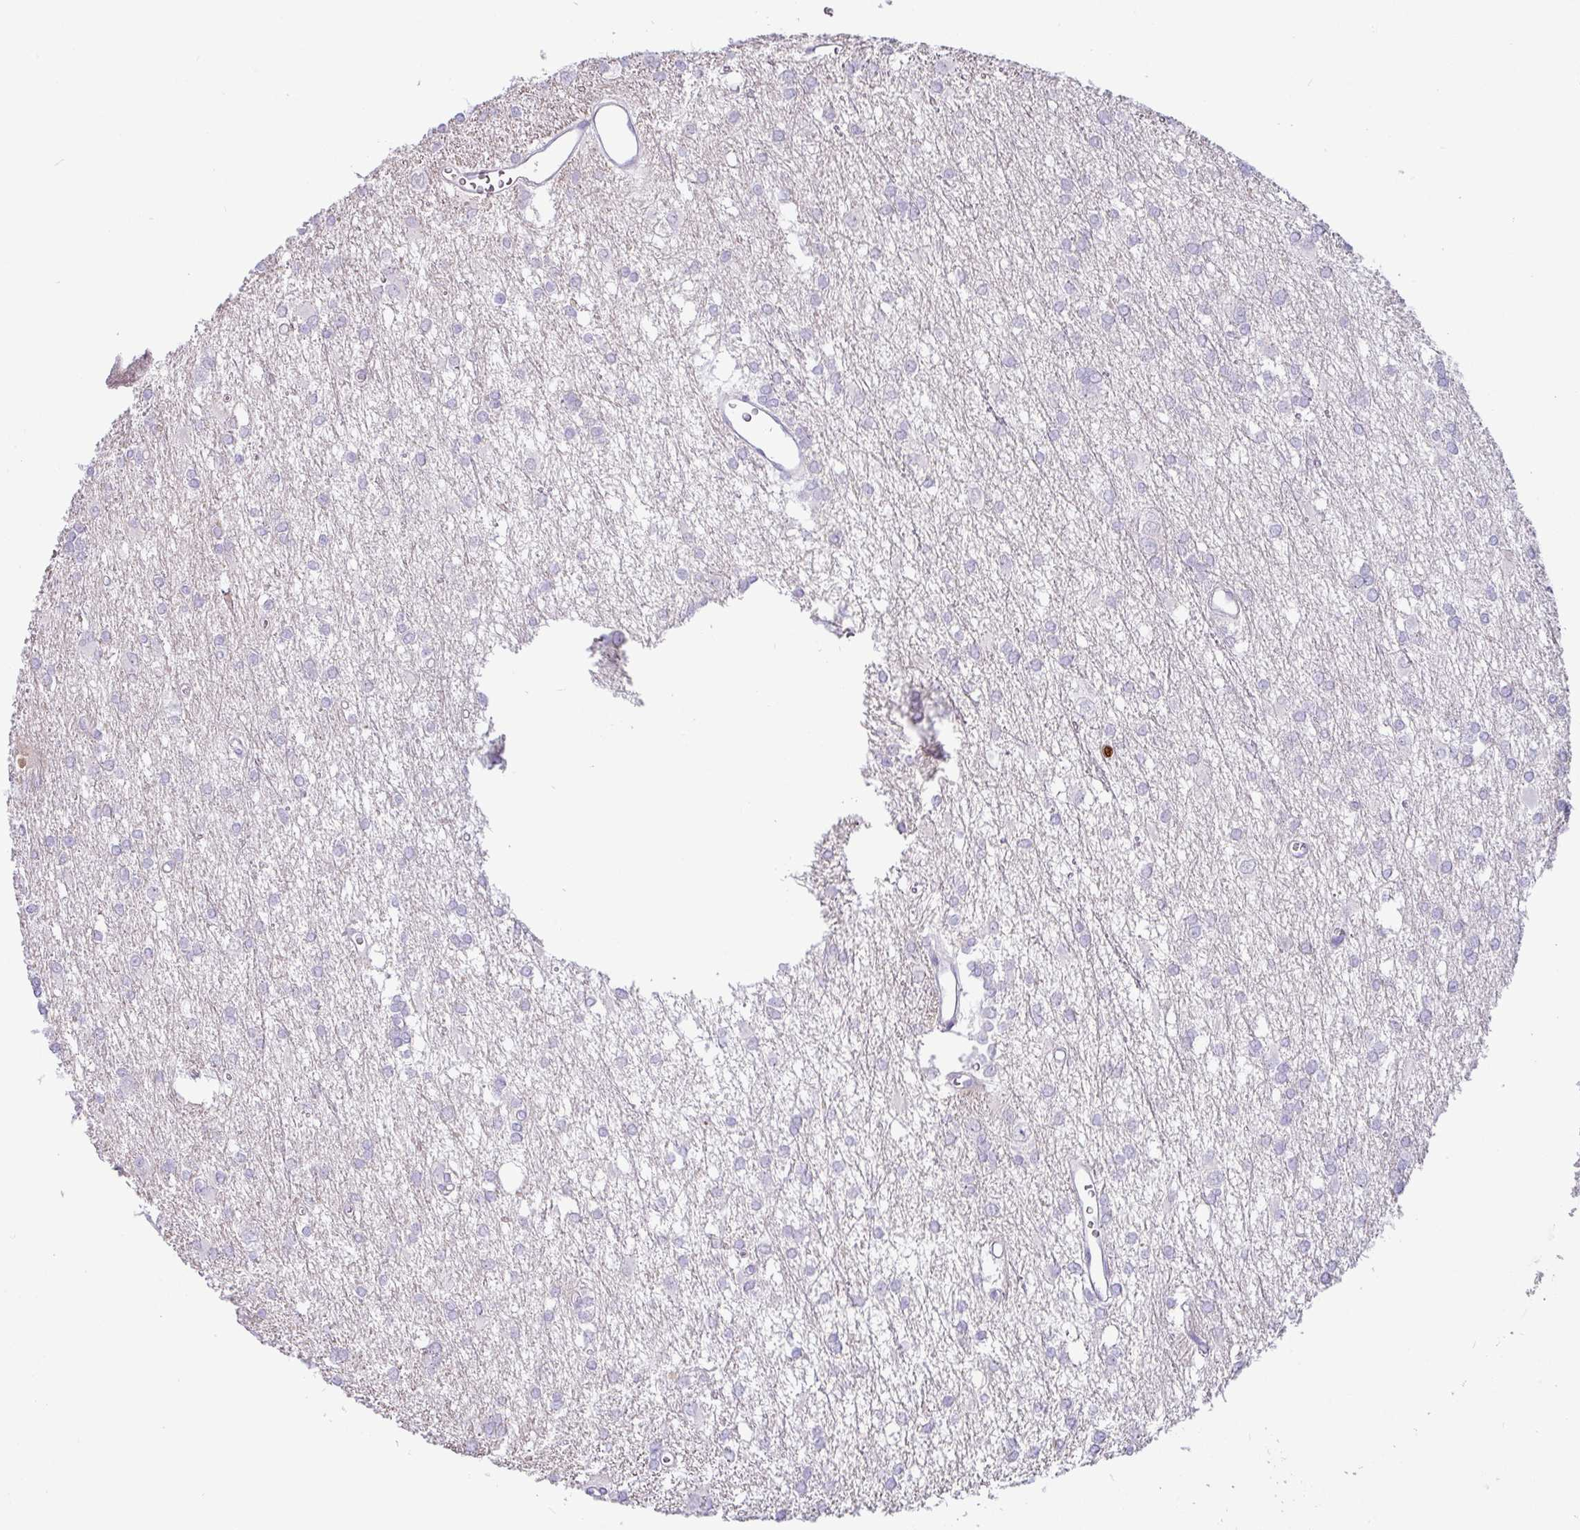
{"staining": {"intensity": "negative", "quantity": "none", "location": "none"}, "tissue": "glioma", "cell_type": "Tumor cells", "image_type": "cancer", "snomed": [{"axis": "morphology", "description": "Glioma, malignant, High grade"}, {"axis": "topography", "description": "Brain"}], "caption": "This is an IHC photomicrograph of glioma. There is no expression in tumor cells.", "gene": "SH2D3C", "patient": {"sex": "male", "age": 48}}